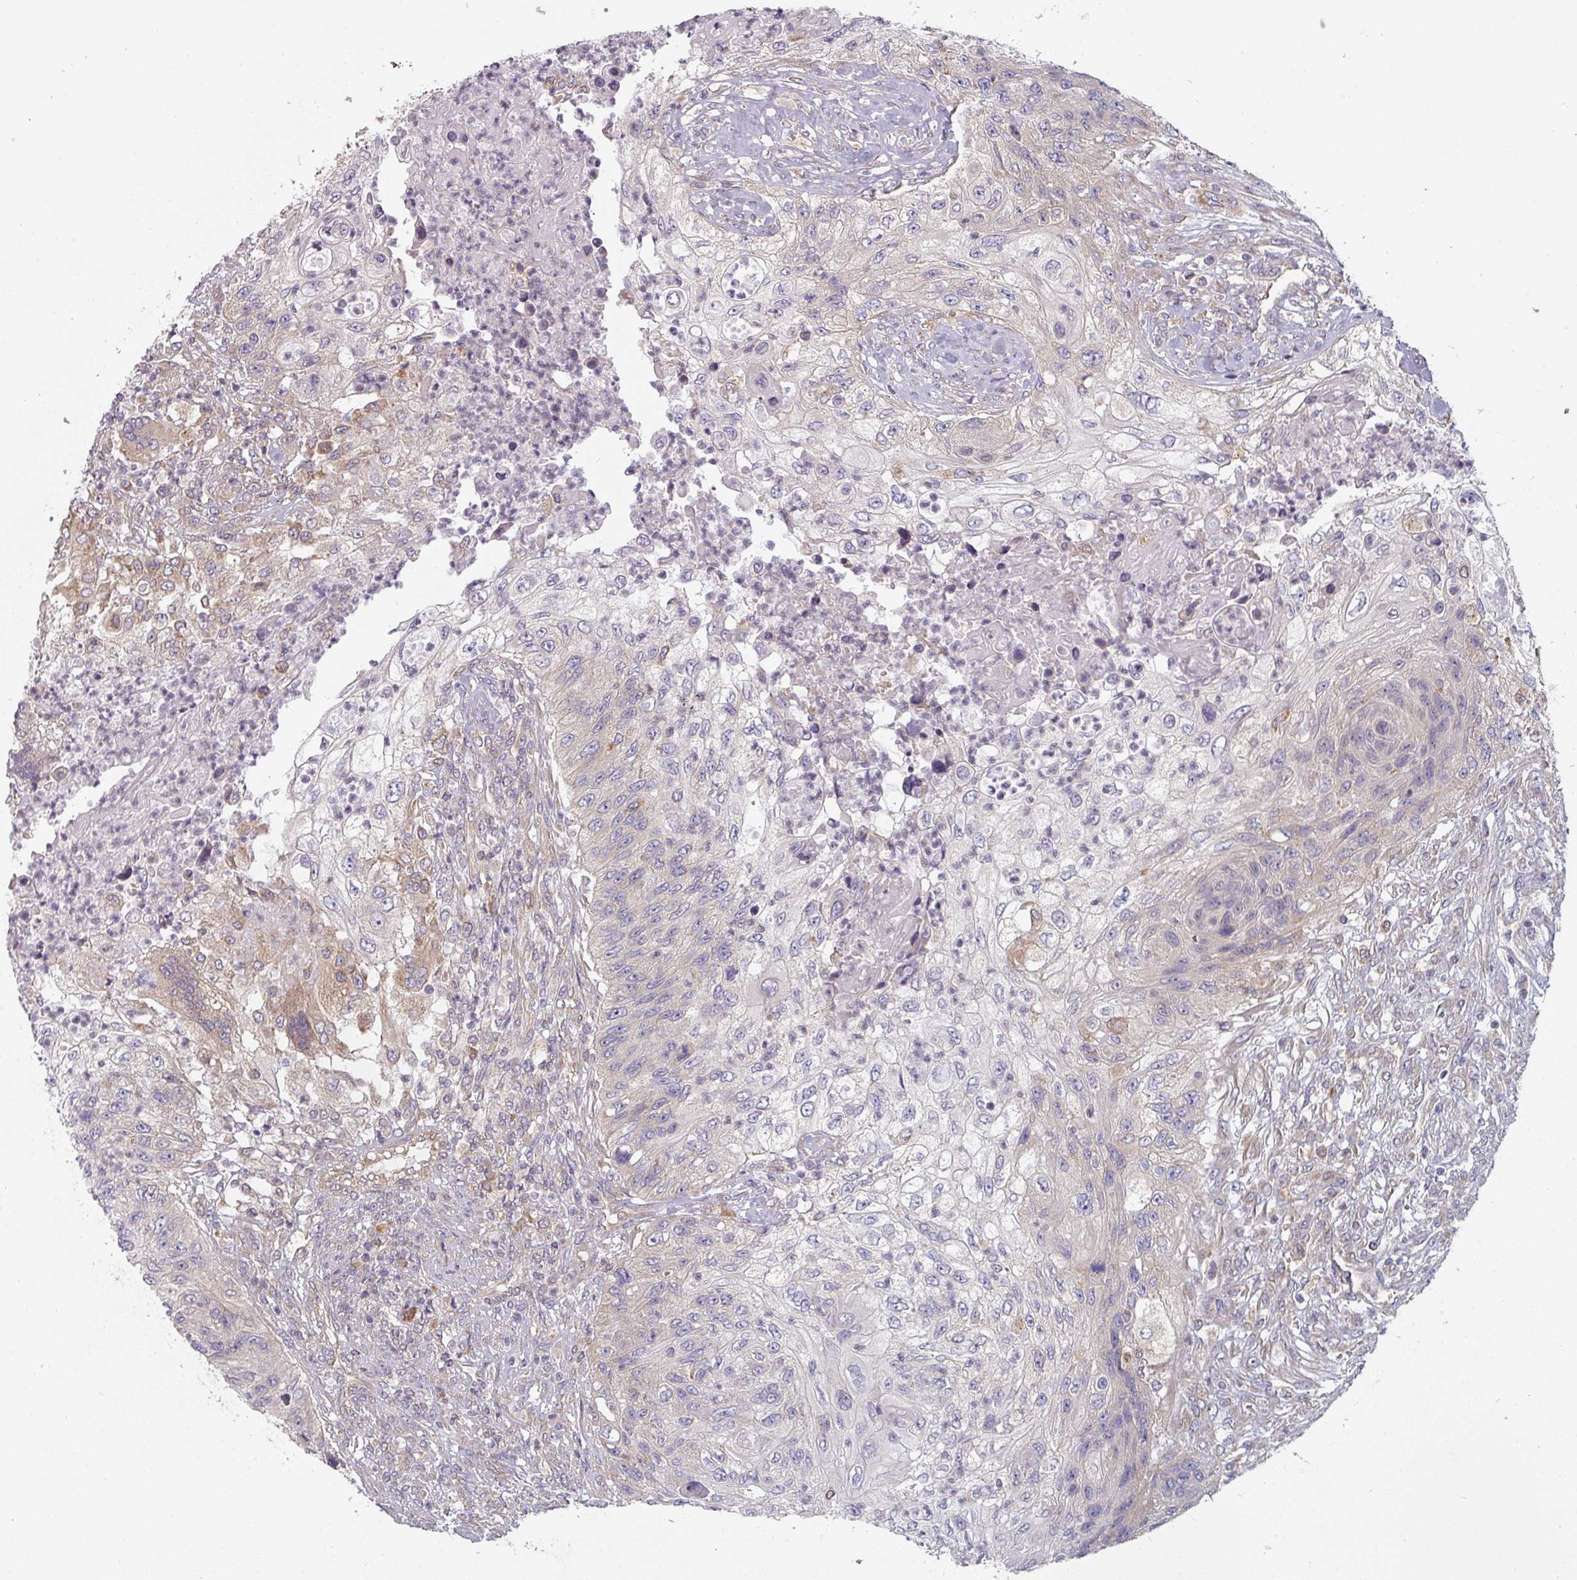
{"staining": {"intensity": "weak", "quantity": "<25%", "location": "cytoplasmic/membranous"}, "tissue": "urothelial cancer", "cell_type": "Tumor cells", "image_type": "cancer", "snomed": [{"axis": "morphology", "description": "Urothelial carcinoma, High grade"}, {"axis": "topography", "description": "Urinary bladder"}], "caption": "High-grade urothelial carcinoma was stained to show a protein in brown. There is no significant expression in tumor cells.", "gene": "TAPT1", "patient": {"sex": "female", "age": 60}}